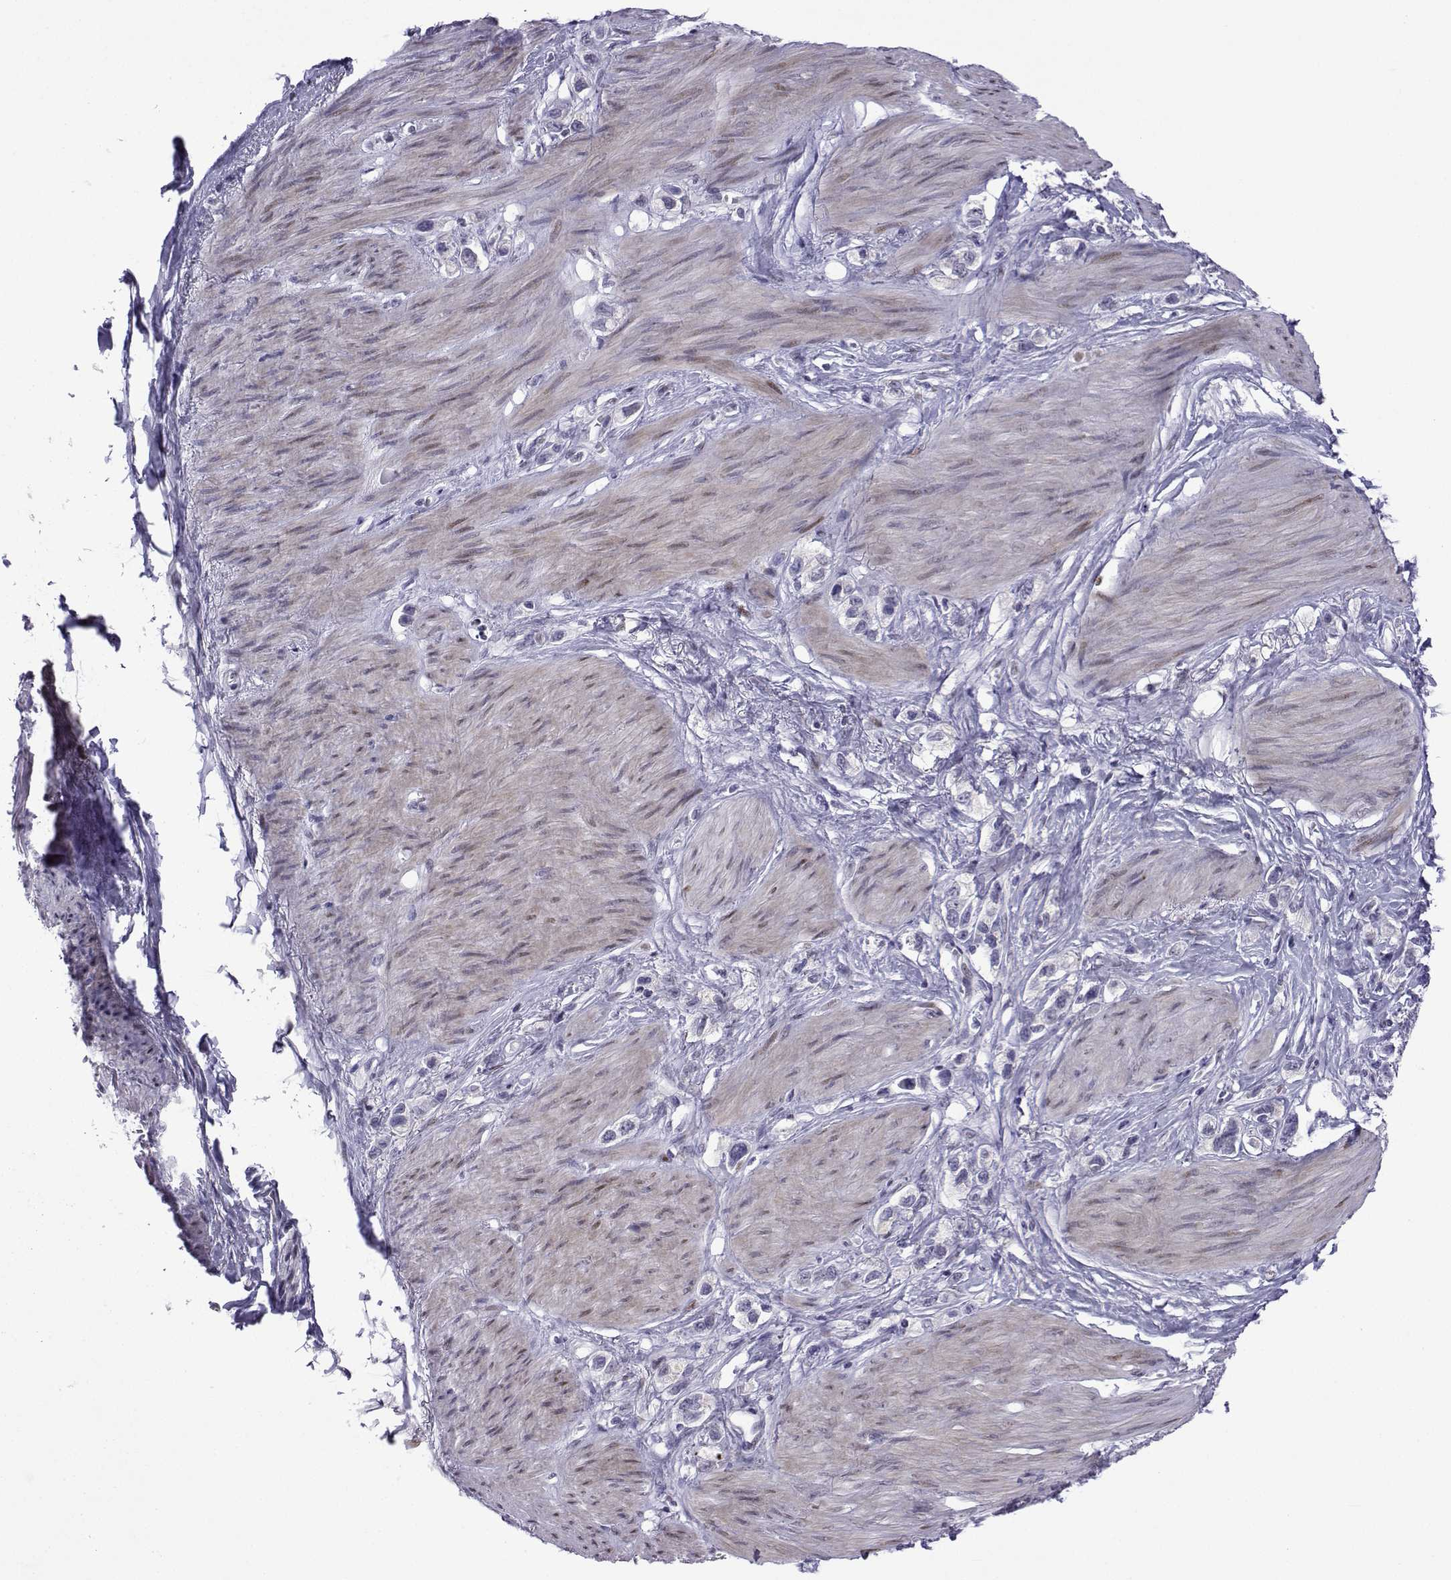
{"staining": {"intensity": "negative", "quantity": "none", "location": "none"}, "tissue": "stomach cancer", "cell_type": "Tumor cells", "image_type": "cancer", "snomed": [{"axis": "morphology", "description": "Normal tissue, NOS"}, {"axis": "morphology", "description": "Adenocarcinoma, NOS"}, {"axis": "morphology", "description": "Adenocarcinoma, High grade"}, {"axis": "topography", "description": "Stomach, upper"}, {"axis": "topography", "description": "Stomach"}], "caption": "A histopathology image of human stomach adenocarcinoma is negative for staining in tumor cells. (DAB (3,3'-diaminobenzidine) IHC, high magnification).", "gene": "CFAP70", "patient": {"sex": "female", "age": 65}}